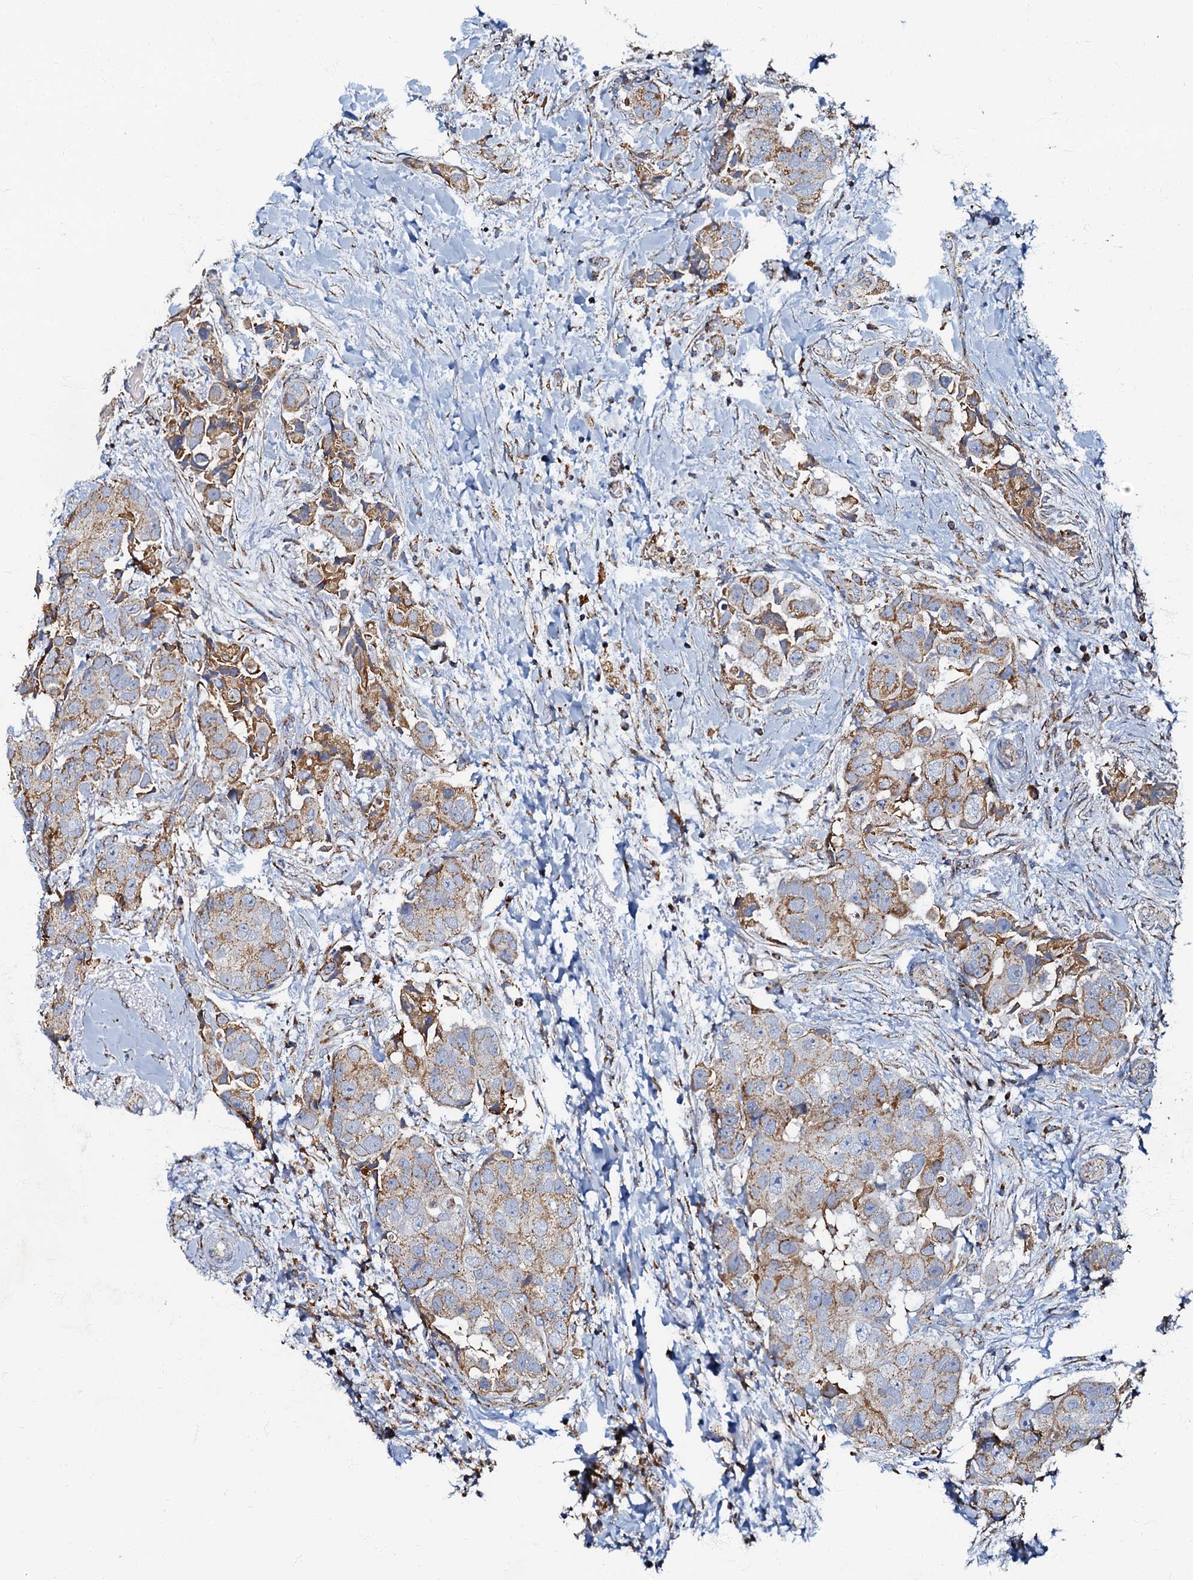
{"staining": {"intensity": "moderate", "quantity": "25%-75%", "location": "cytoplasmic/membranous"}, "tissue": "breast cancer", "cell_type": "Tumor cells", "image_type": "cancer", "snomed": [{"axis": "morphology", "description": "Normal tissue, NOS"}, {"axis": "morphology", "description": "Duct carcinoma"}, {"axis": "topography", "description": "Breast"}], "caption": "Brown immunohistochemical staining in human invasive ductal carcinoma (breast) exhibits moderate cytoplasmic/membranous expression in approximately 25%-75% of tumor cells.", "gene": "NDUFA12", "patient": {"sex": "female", "age": 62}}